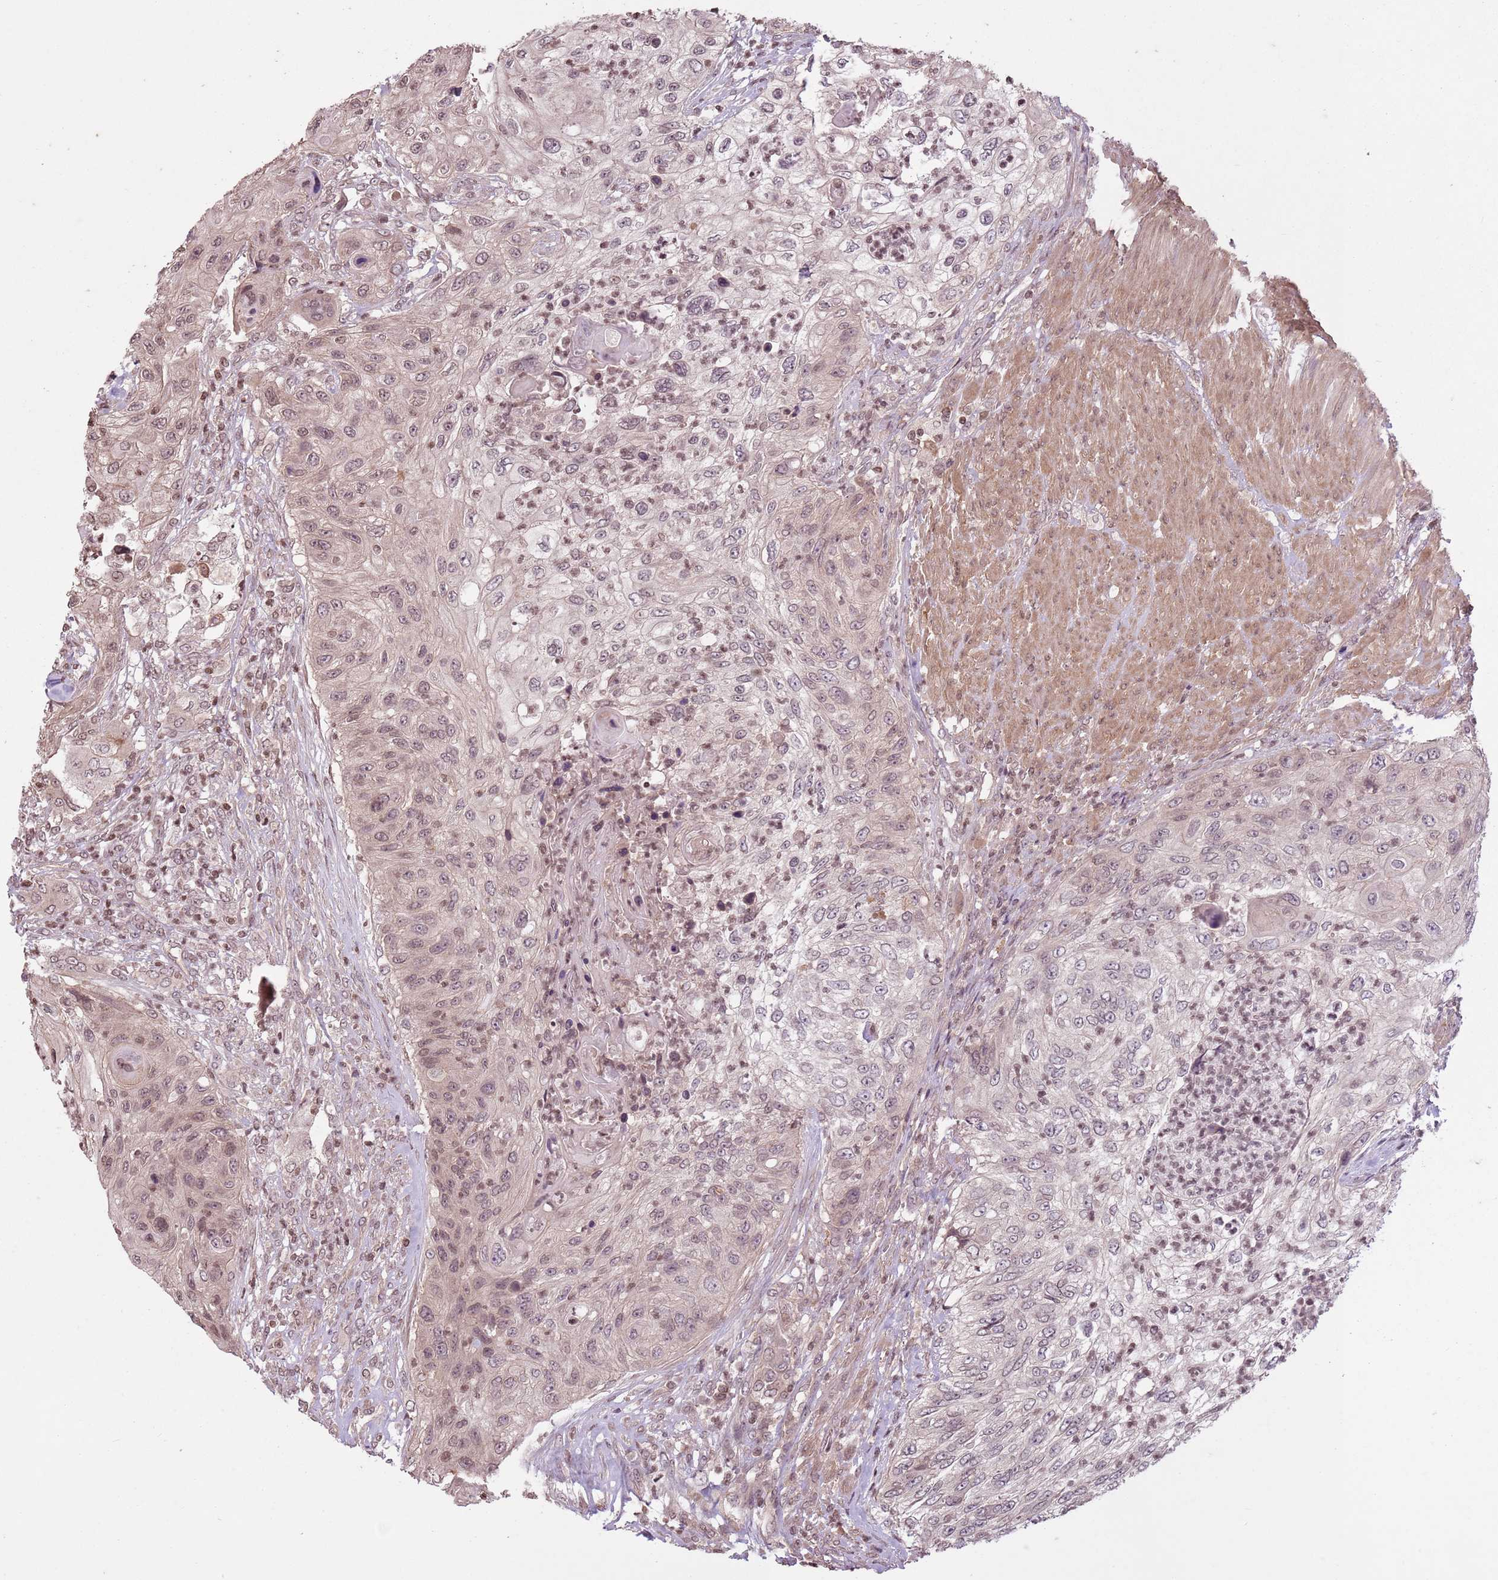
{"staining": {"intensity": "weak", "quantity": ">75%", "location": "cytoplasmic/membranous,nuclear"}, "tissue": "urothelial cancer", "cell_type": "Tumor cells", "image_type": "cancer", "snomed": [{"axis": "morphology", "description": "Urothelial carcinoma, High grade"}, {"axis": "topography", "description": "Urinary bladder"}], "caption": "A brown stain highlights weak cytoplasmic/membranous and nuclear expression of a protein in high-grade urothelial carcinoma tumor cells.", "gene": "CAPN9", "patient": {"sex": "female", "age": 60}}